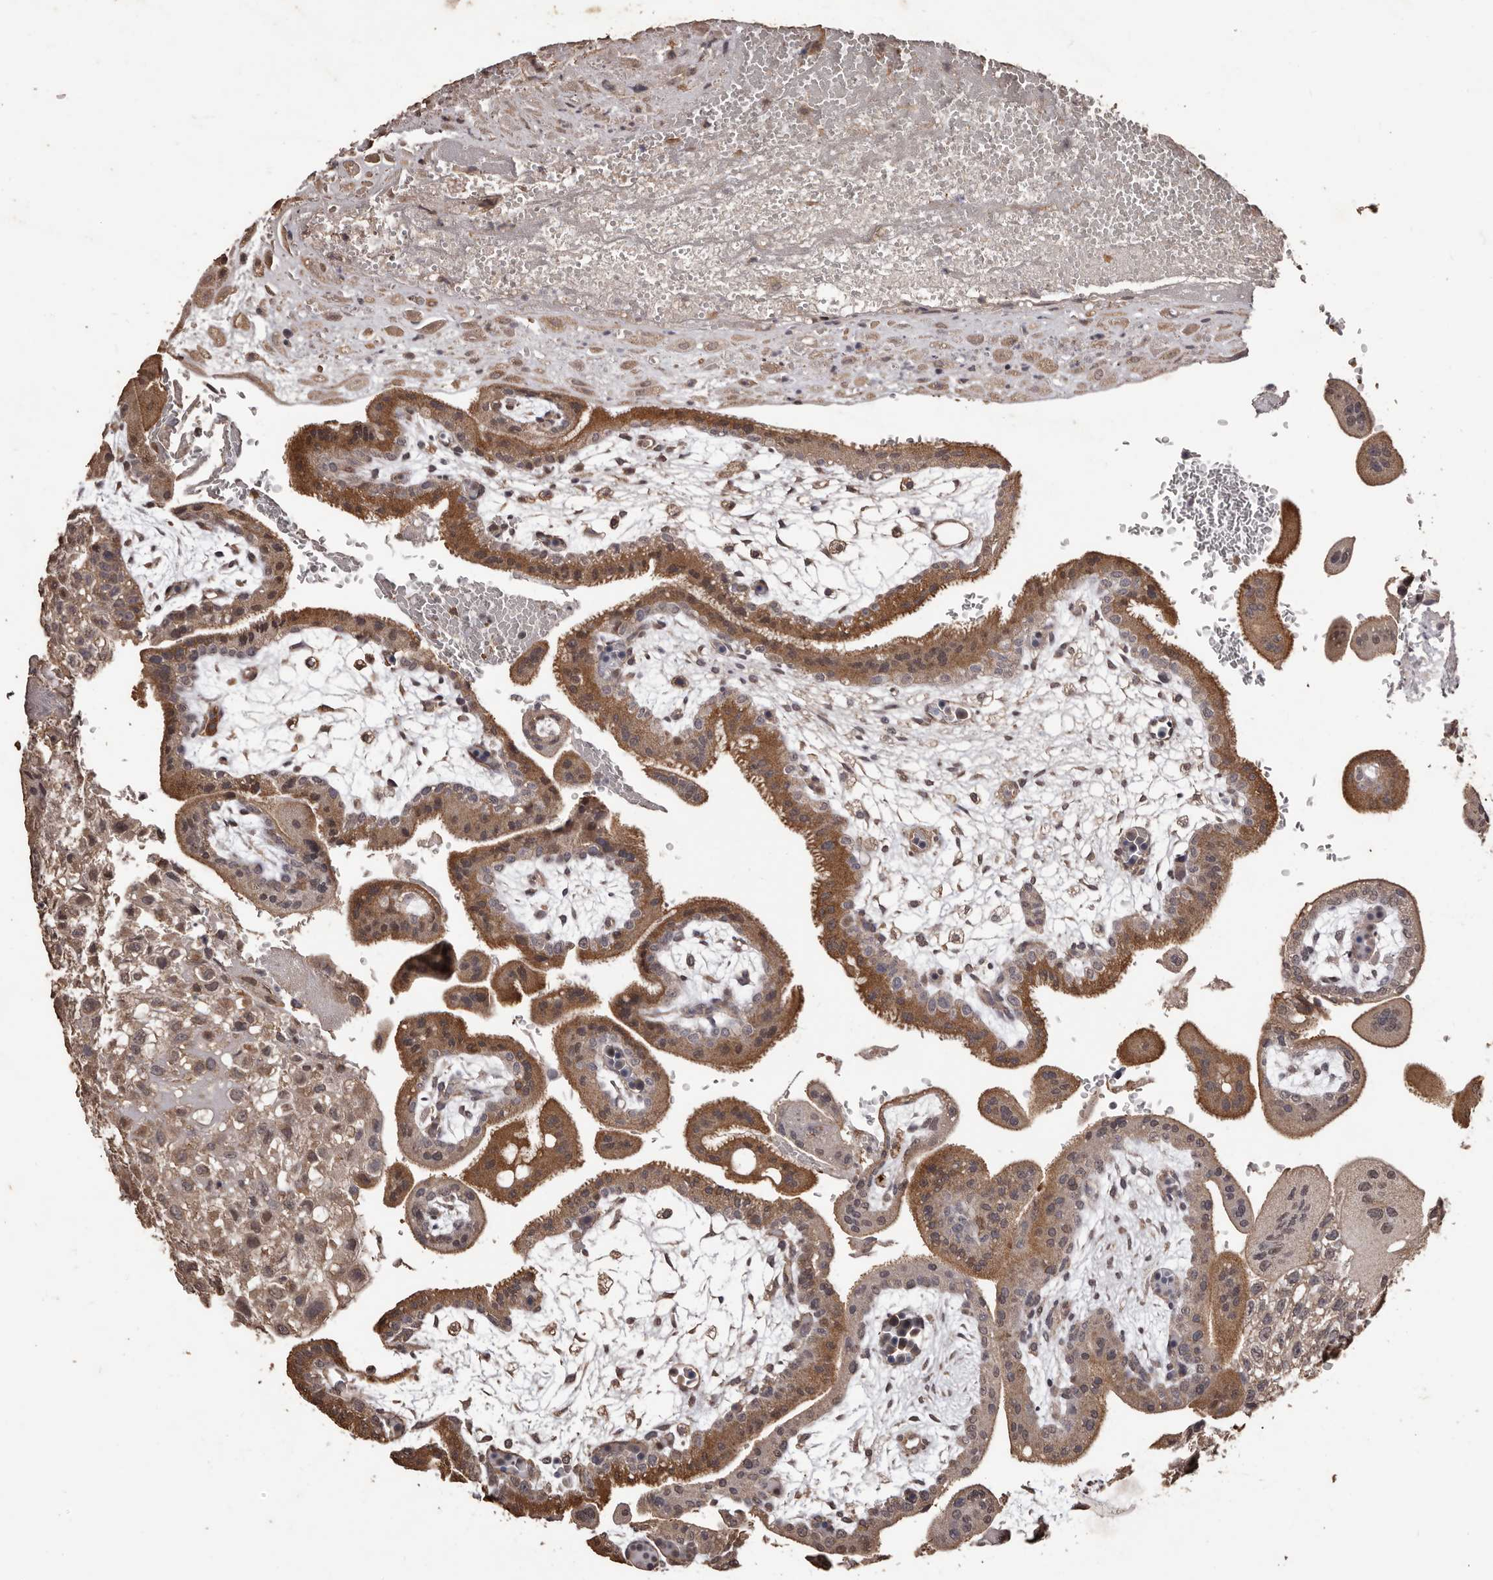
{"staining": {"intensity": "weak", "quantity": ">75%", "location": "cytoplasmic/membranous"}, "tissue": "placenta", "cell_type": "Decidual cells", "image_type": "normal", "snomed": [{"axis": "morphology", "description": "Normal tissue, NOS"}, {"axis": "topography", "description": "Placenta"}], "caption": "This is a photomicrograph of immunohistochemistry (IHC) staining of normal placenta, which shows weak staining in the cytoplasmic/membranous of decidual cells.", "gene": "NAV1", "patient": {"sex": "female", "age": 35}}